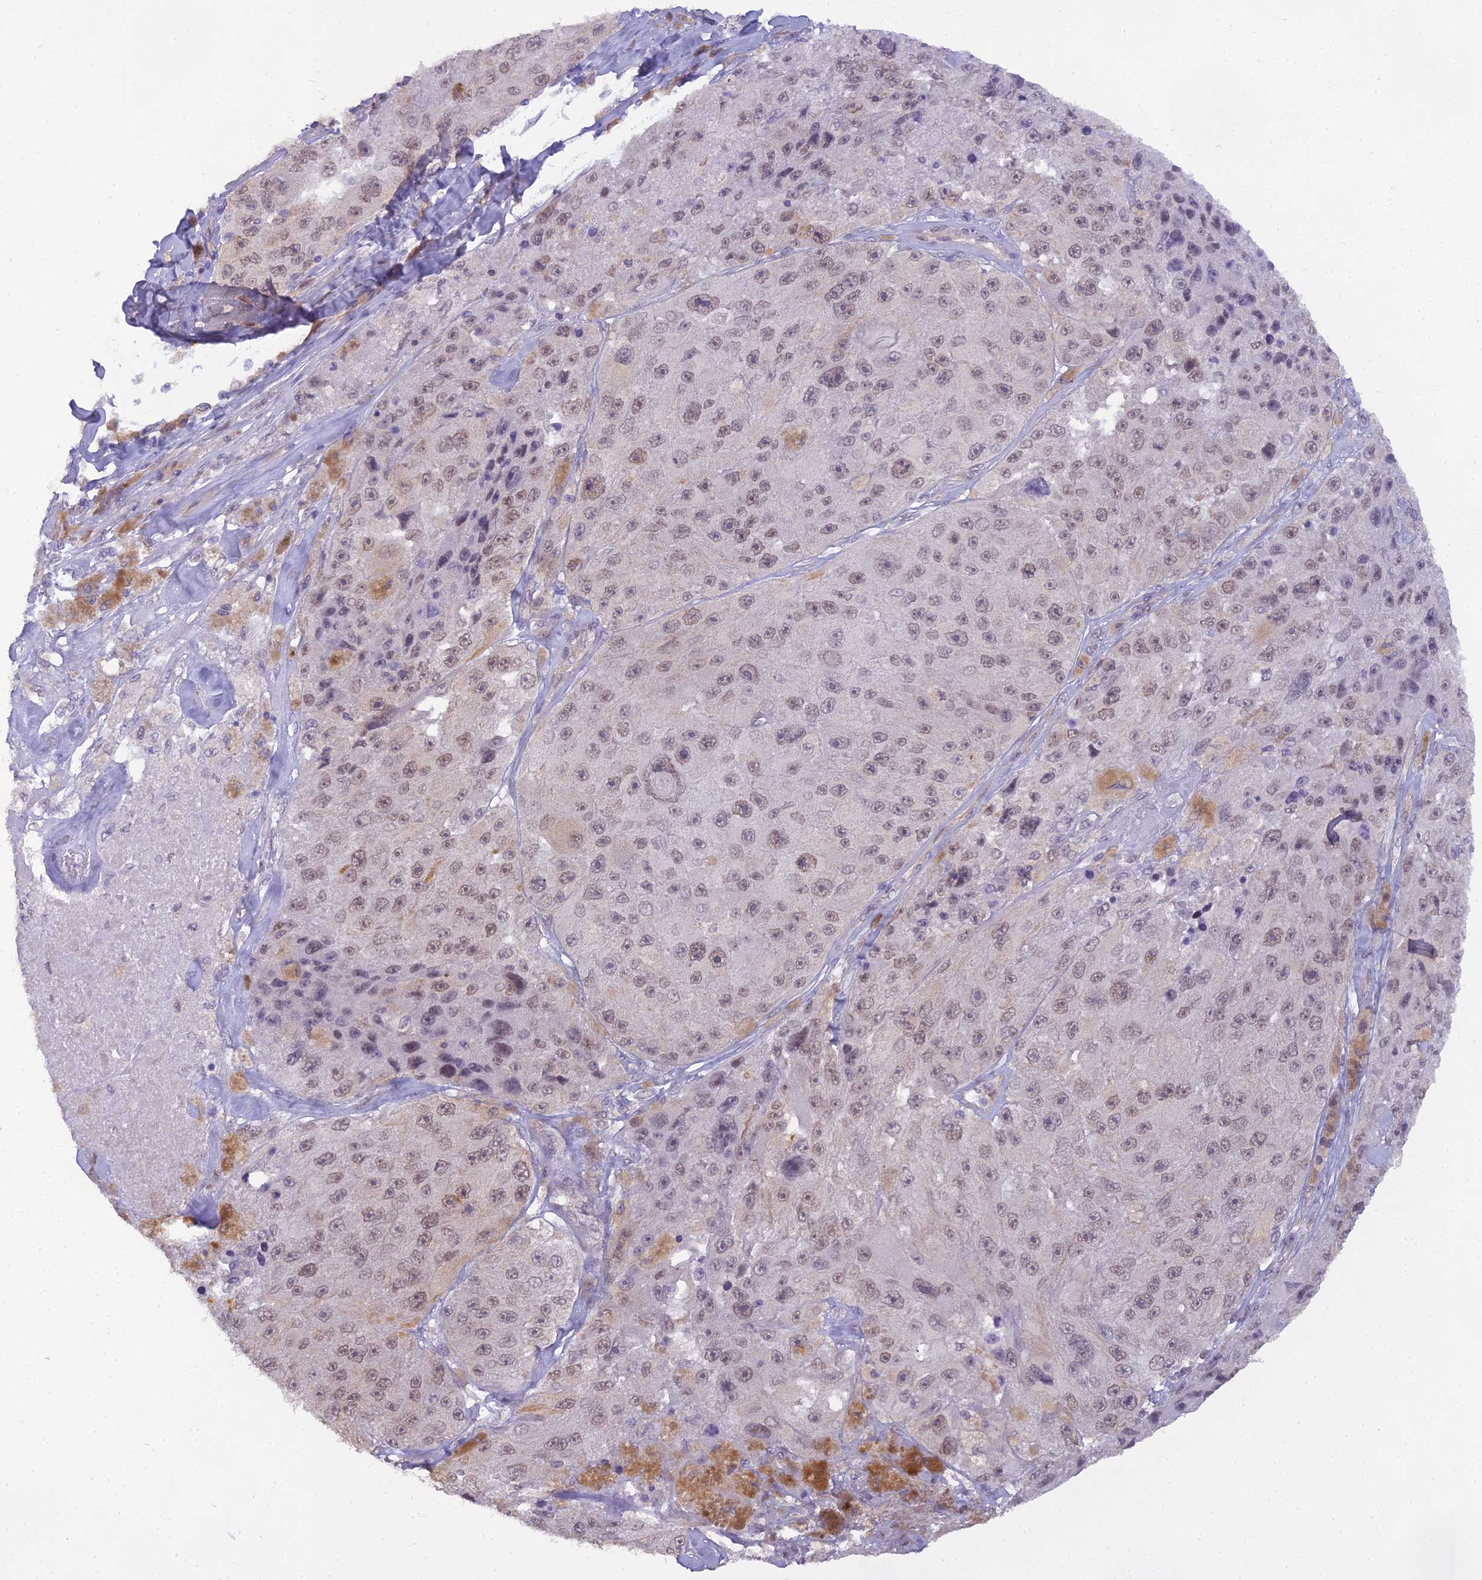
{"staining": {"intensity": "weak", "quantity": ">75%", "location": "nuclear"}, "tissue": "melanoma", "cell_type": "Tumor cells", "image_type": "cancer", "snomed": [{"axis": "morphology", "description": "Malignant melanoma, Metastatic site"}, {"axis": "topography", "description": "Lymph node"}], "caption": "Protein analysis of malignant melanoma (metastatic site) tissue shows weak nuclear expression in approximately >75% of tumor cells. Using DAB (brown) and hematoxylin (blue) stains, captured at high magnification using brightfield microscopy.", "gene": "BLNK", "patient": {"sex": "male", "age": 62}}